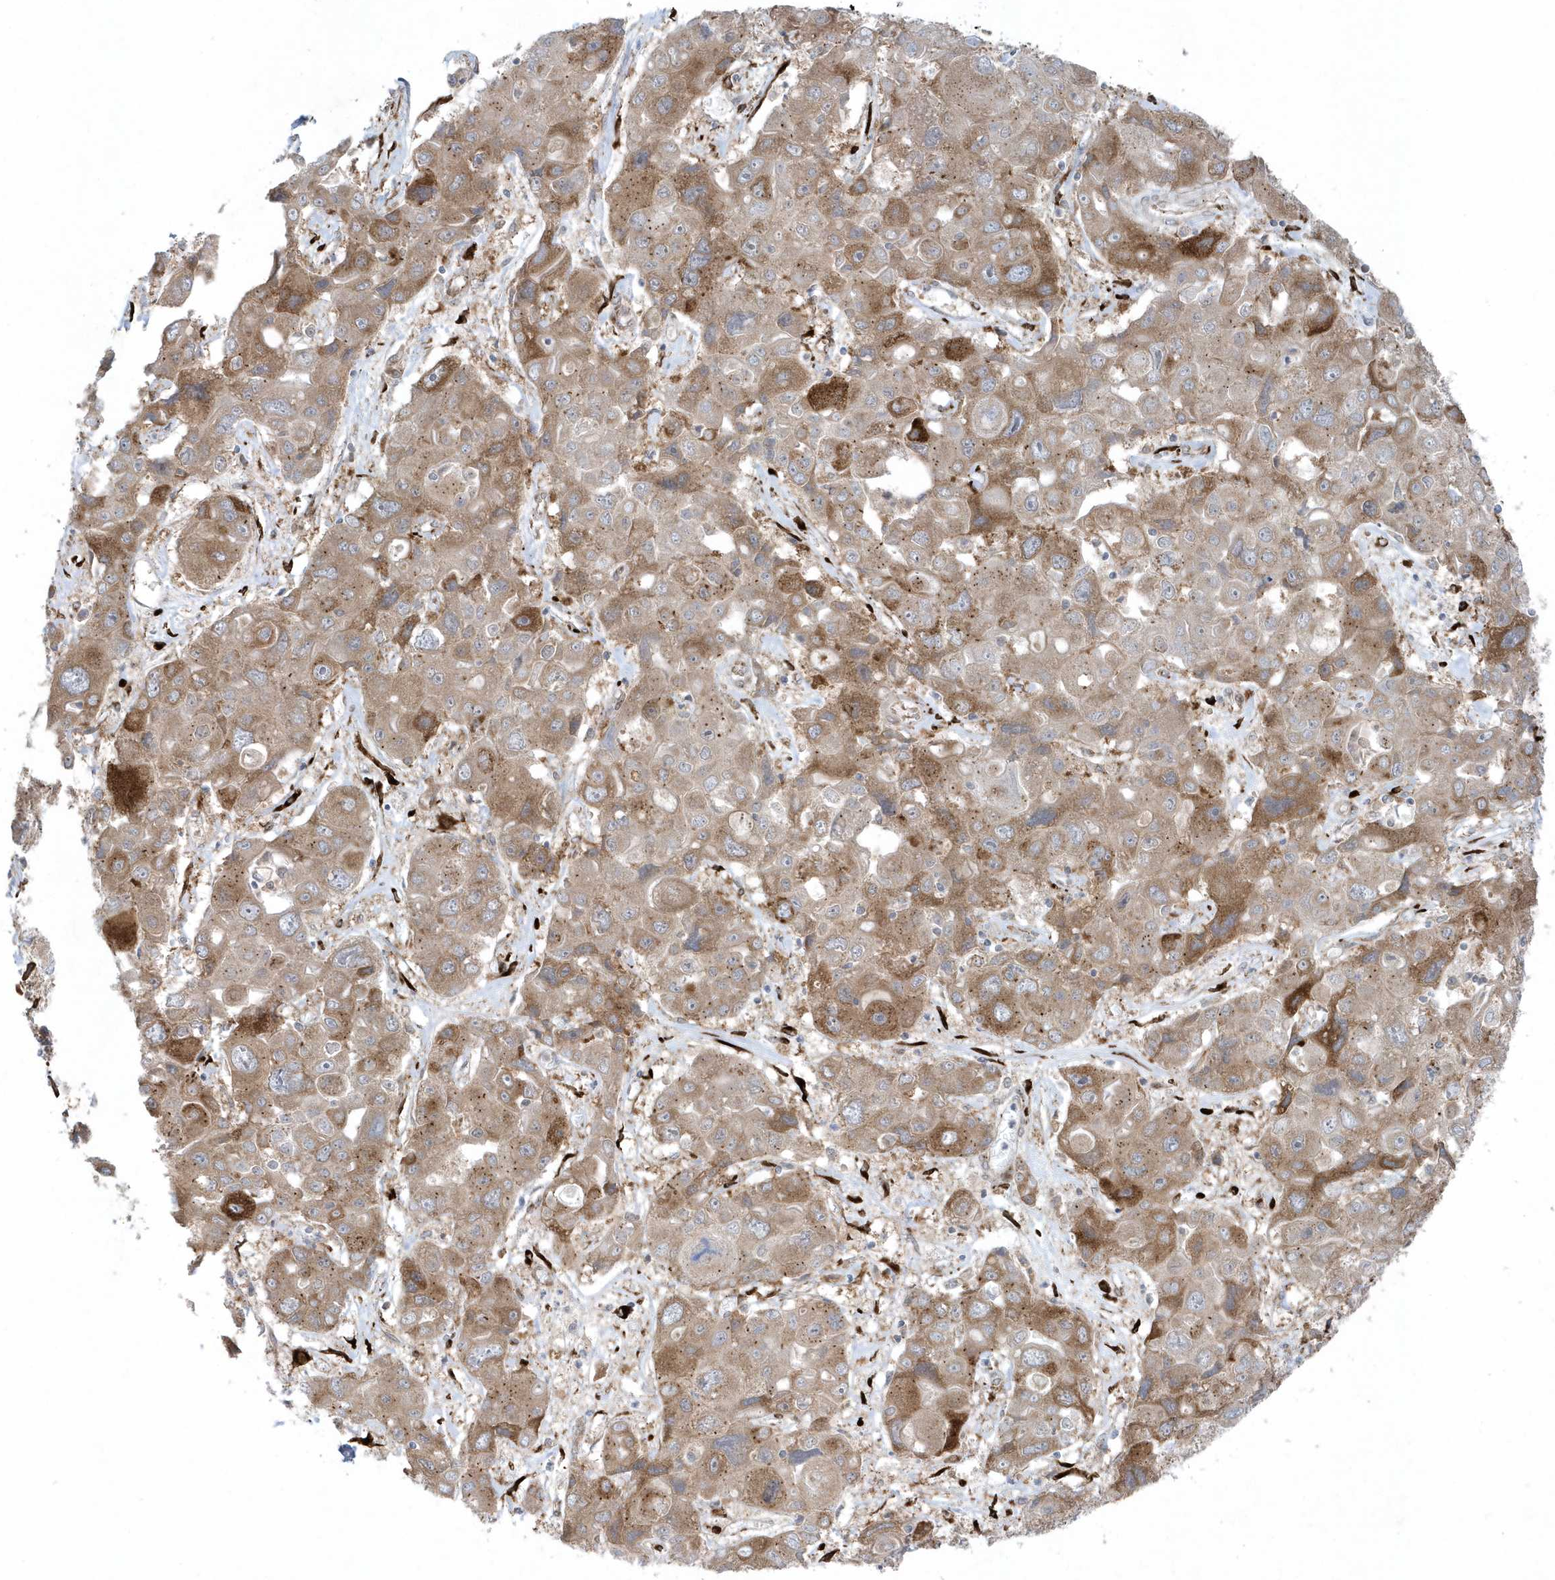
{"staining": {"intensity": "moderate", "quantity": ">75%", "location": "cytoplasmic/membranous"}, "tissue": "liver cancer", "cell_type": "Tumor cells", "image_type": "cancer", "snomed": [{"axis": "morphology", "description": "Cholangiocarcinoma"}, {"axis": "topography", "description": "Liver"}], "caption": "Liver cancer (cholangiocarcinoma) was stained to show a protein in brown. There is medium levels of moderate cytoplasmic/membranous positivity in about >75% of tumor cells.", "gene": "FAM98A", "patient": {"sex": "male", "age": 67}}